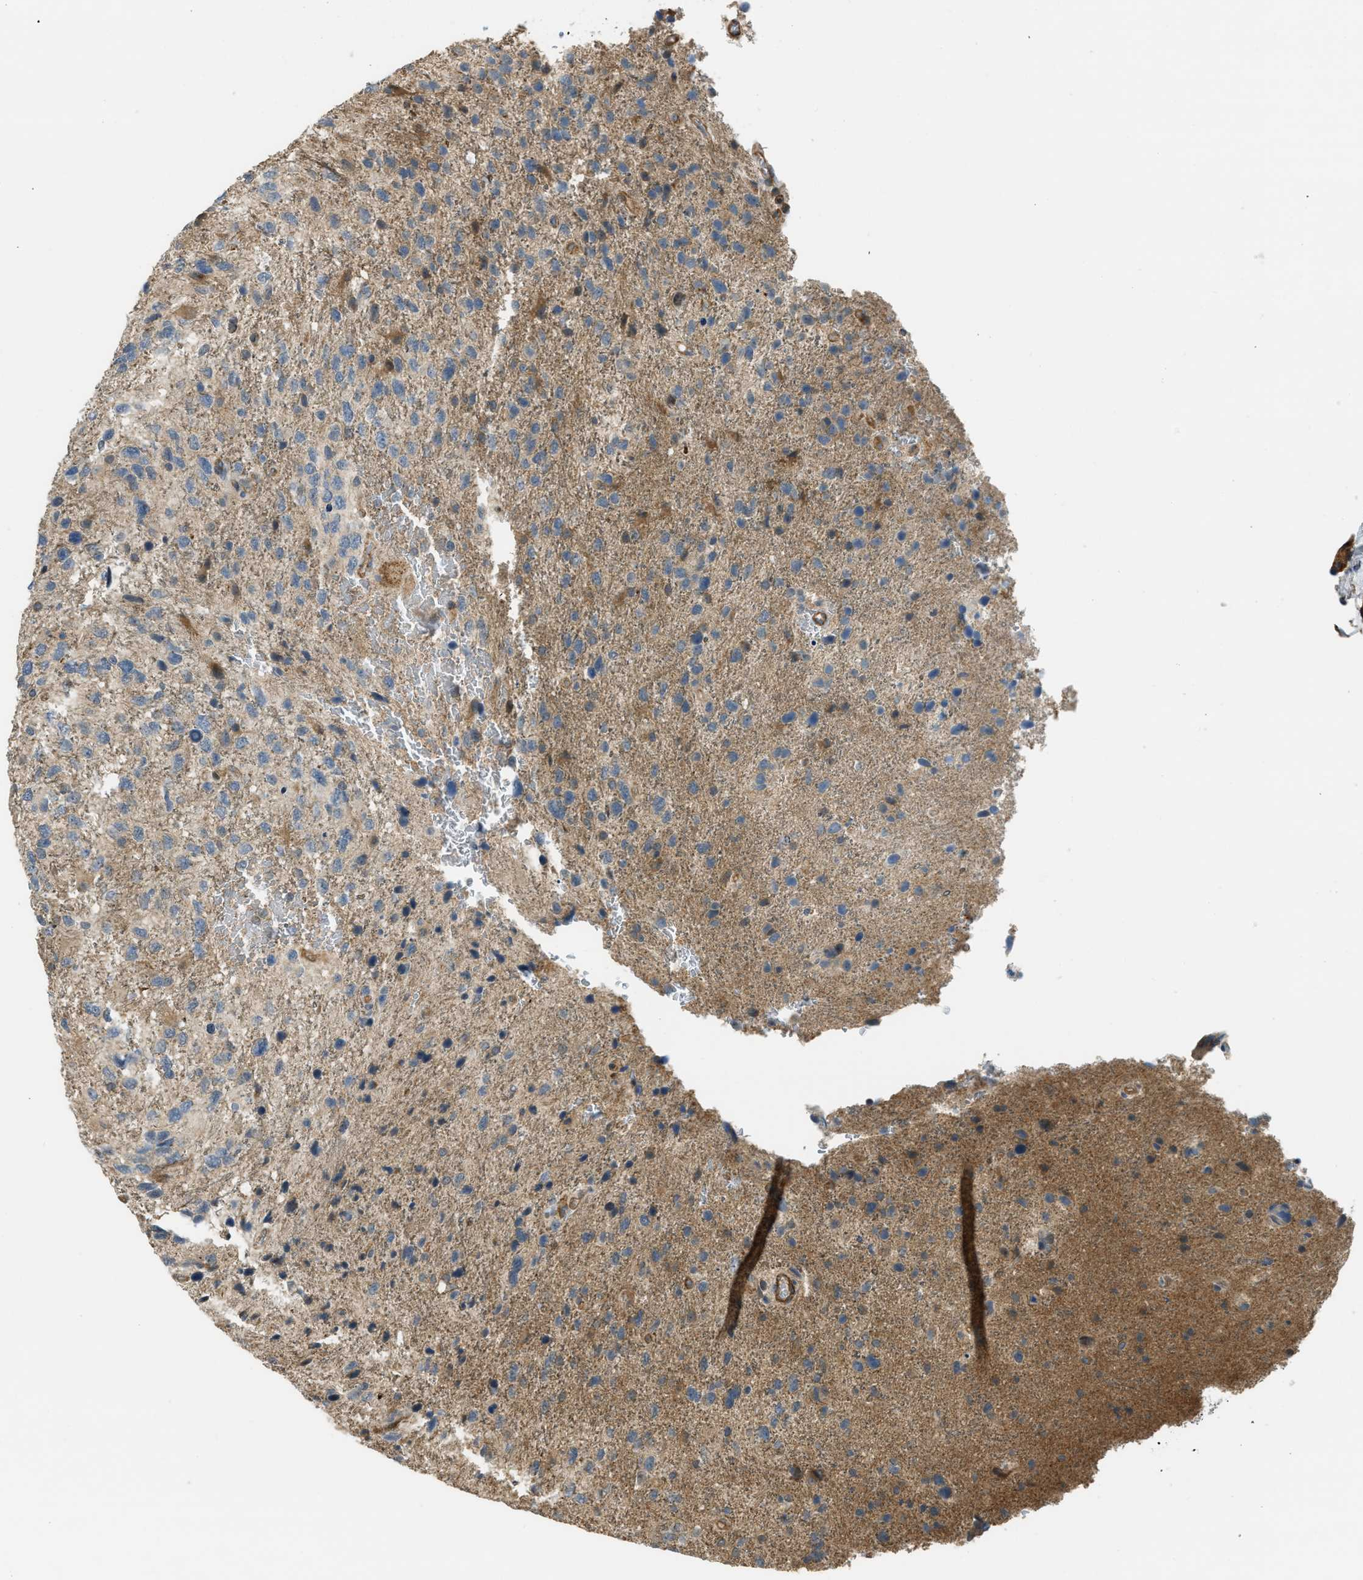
{"staining": {"intensity": "moderate", "quantity": "25%-75%", "location": "cytoplasmic/membranous"}, "tissue": "glioma", "cell_type": "Tumor cells", "image_type": "cancer", "snomed": [{"axis": "morphology", "description": "Glioma, malignant, High grade"}, {"axis": "topography", "description": "Brain"}], "caption": "Glioma tissue demonstrates moderate cytoplasmic/membranous staining in approximately 25%-75% of tumor cells, visualized by immunohistochemistry.", "gene": "KIAA1671", "patient": {"sex": "female", "age": 58}}